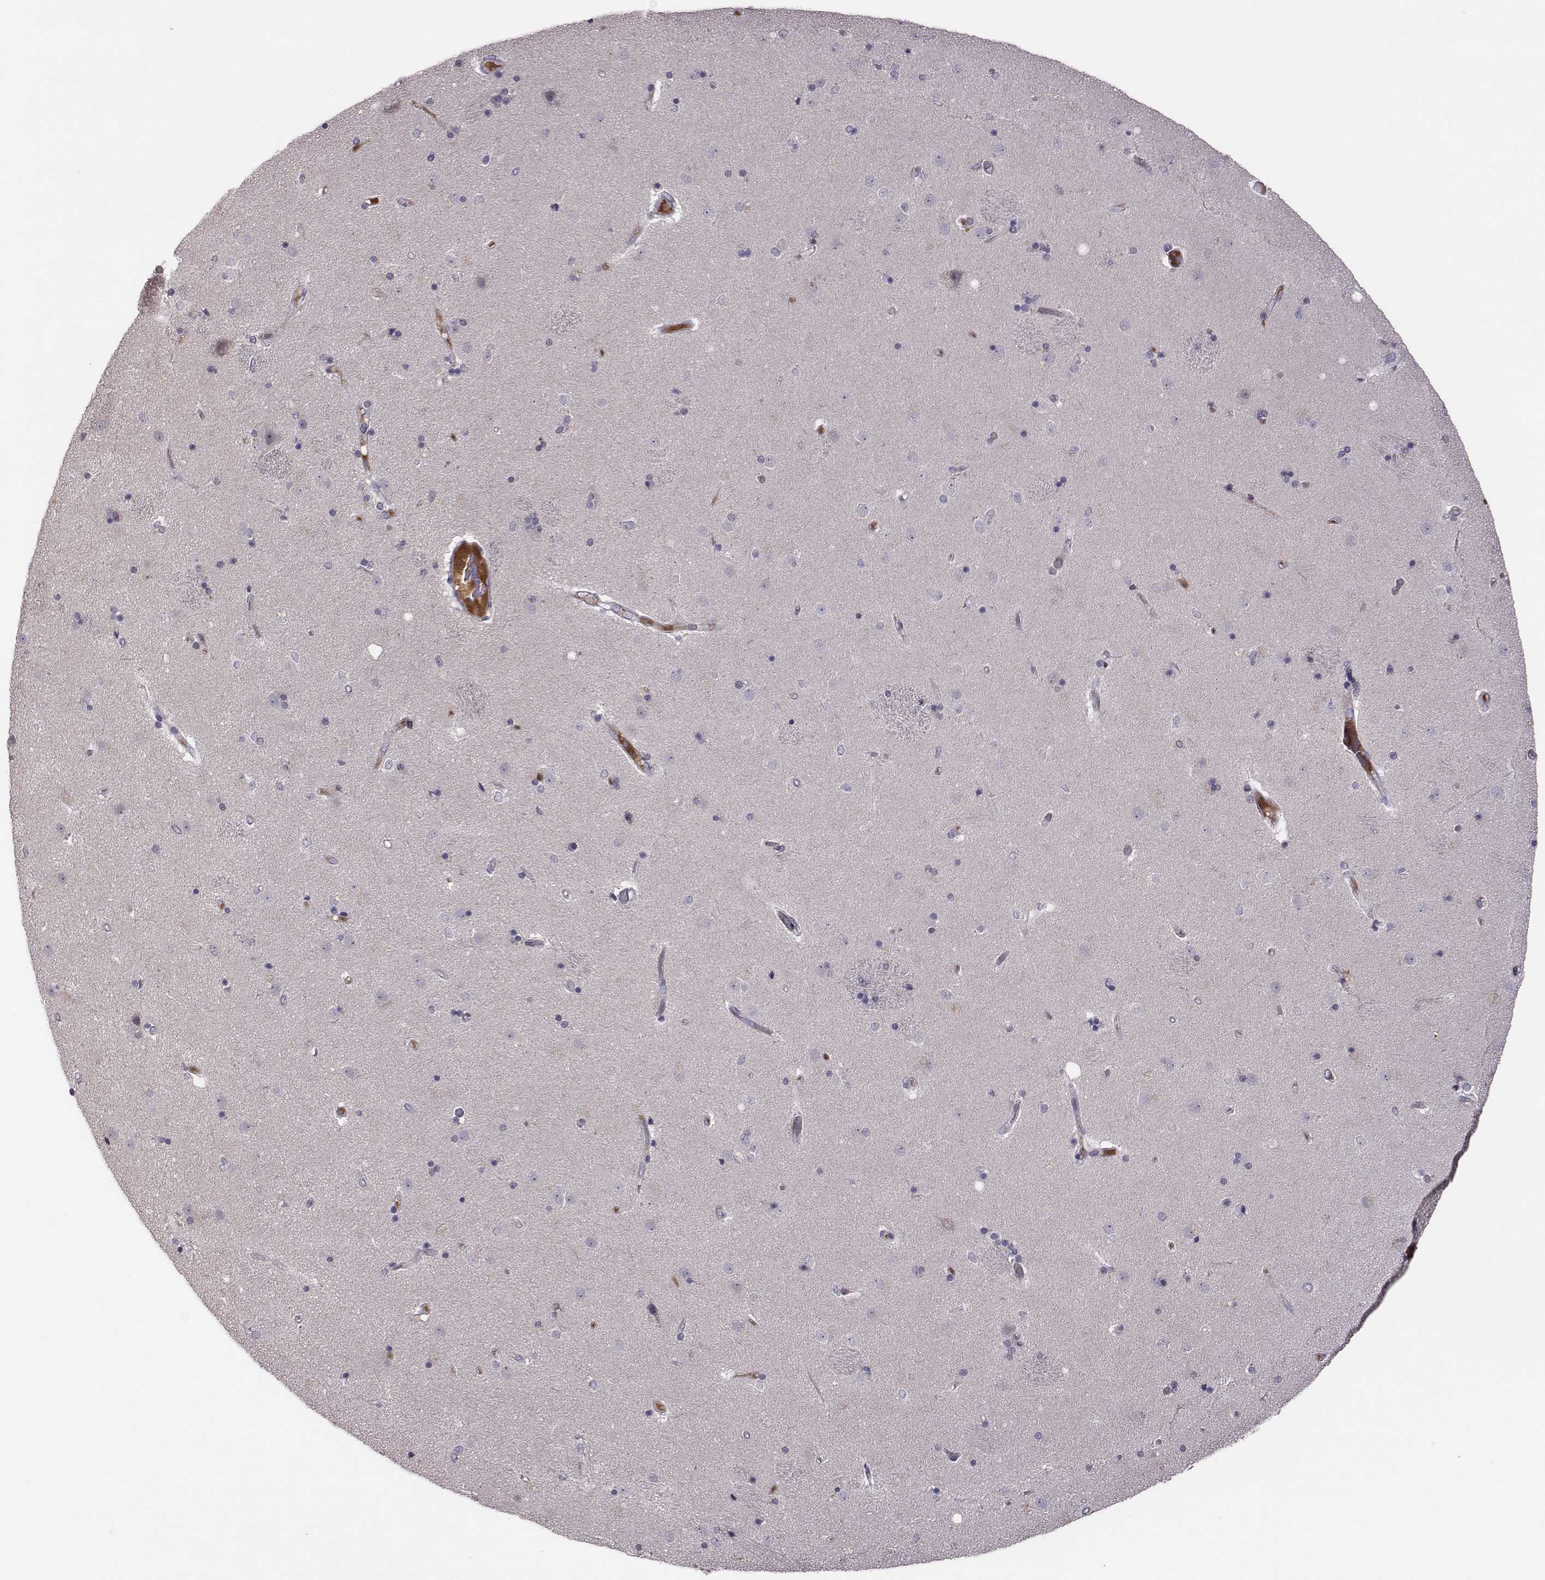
{"staining": {"intensity": "negative", "quantity": "none", "location": "none"}, "tissue": "caudate", "cell_type": "Glial cells", "image_type": "normal", "snomed": [{"axis": "morphology", "description": "Normal tissue, NOS"}, {"axis": "topography", "description": "Lateral ventricle wall"}], "caption": "Protein analysis of unremarkable caudate displays no significant positivity in glial cells.", "gene": "KMO", "patient": {"sex": "female", "age": 71}}